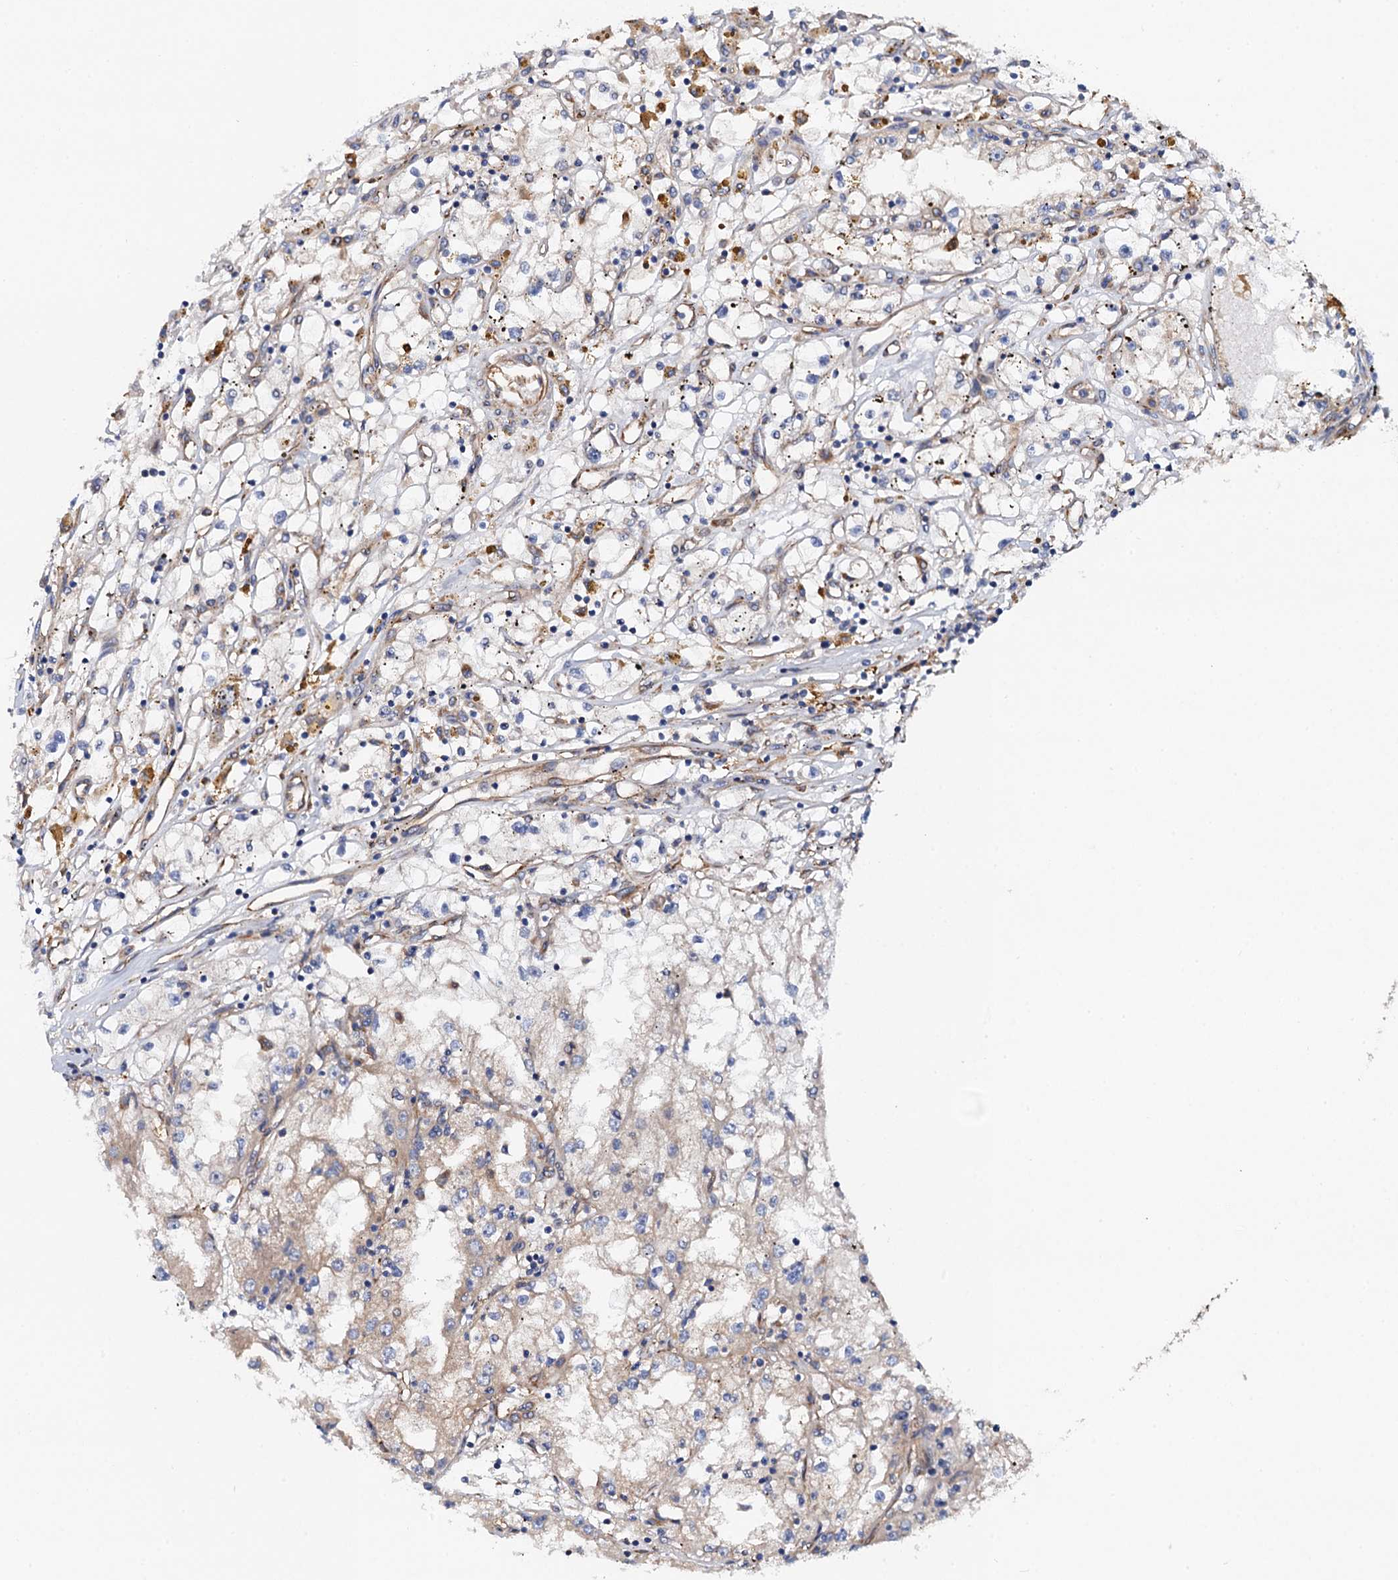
{"staining": {"intensity": "weak", "quantity": "<25%", "location": "cytoplasmic/membranous"}, "tissue": "renal cancer", "cell_type": "Tumor cells", "image_type": "cancer", "snomed": [{"axis": "morphology", "description": "Adenocarcinoma, NOS"}, {"axis": "topography", "description": "Kidney"}], "caption": "A high-resolution image shows immunohistochemistry (IHC) staining of renal cancer (adenocarcinoma), which shows no significant positivity in tumor cells.", "gene": "MRPL48", "patient": {"sex": "male", "age": 56}}